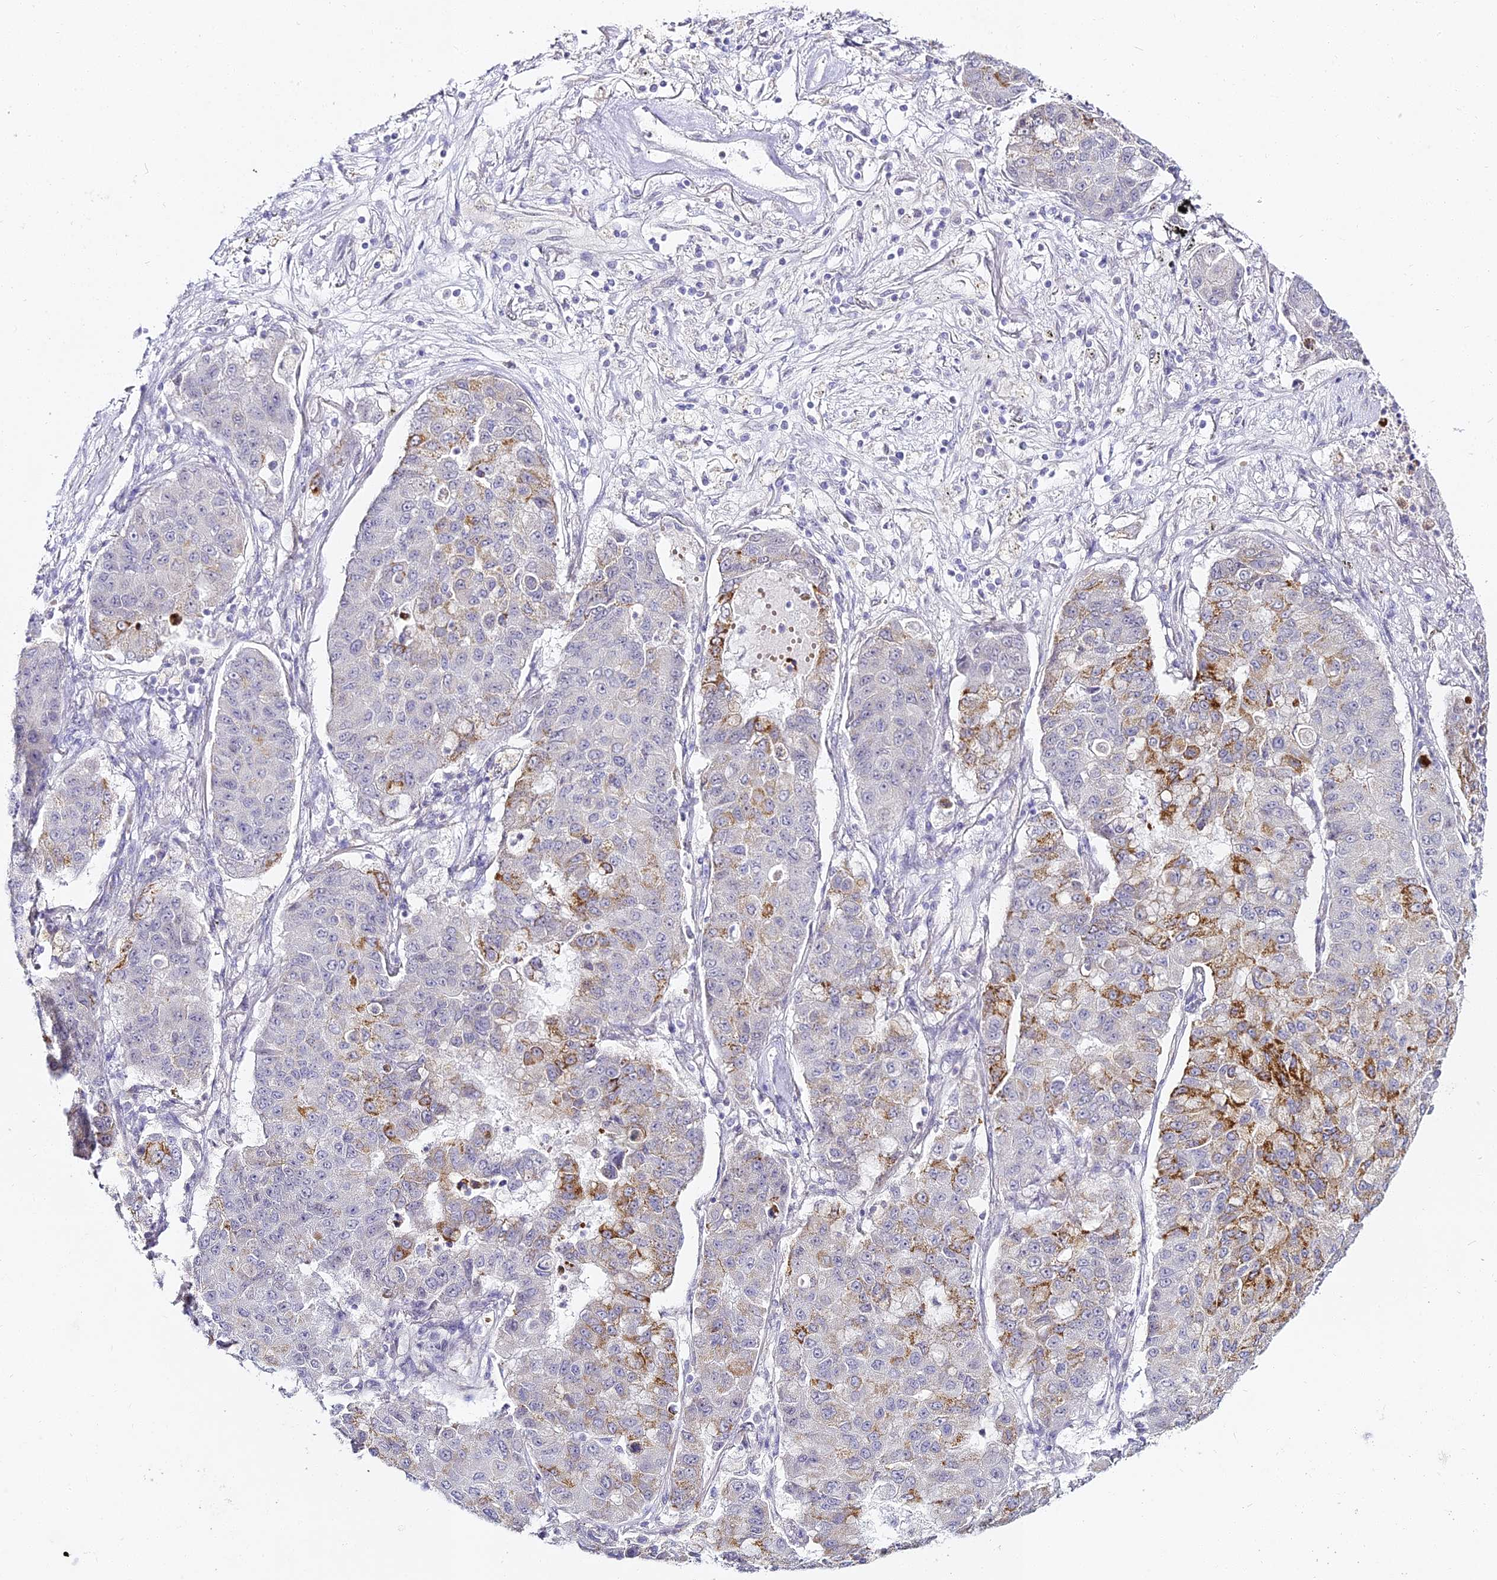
{"staining": {"intensity": "moderate", "quantity": "<25%", "location": "cytoplasmic/membranous"}, "tissue": "lung cancer", "cell_type": "Tumor cells", "image_type": "cancer", "snomed": [{"axis": "morphology", "description": "Squamous cell carcinoma, NOS"}, {"axis": "topography", "description": "Lung"}], "caption": "About <25% of tumor cells in human lung squamous cell carcinoma reveal moderate cytoplasmic/membranous protein positivity as visualized by brown immunohistochemical staining.", "gene": "ALPG", "patient": {"sex": "male", "age": 74}}